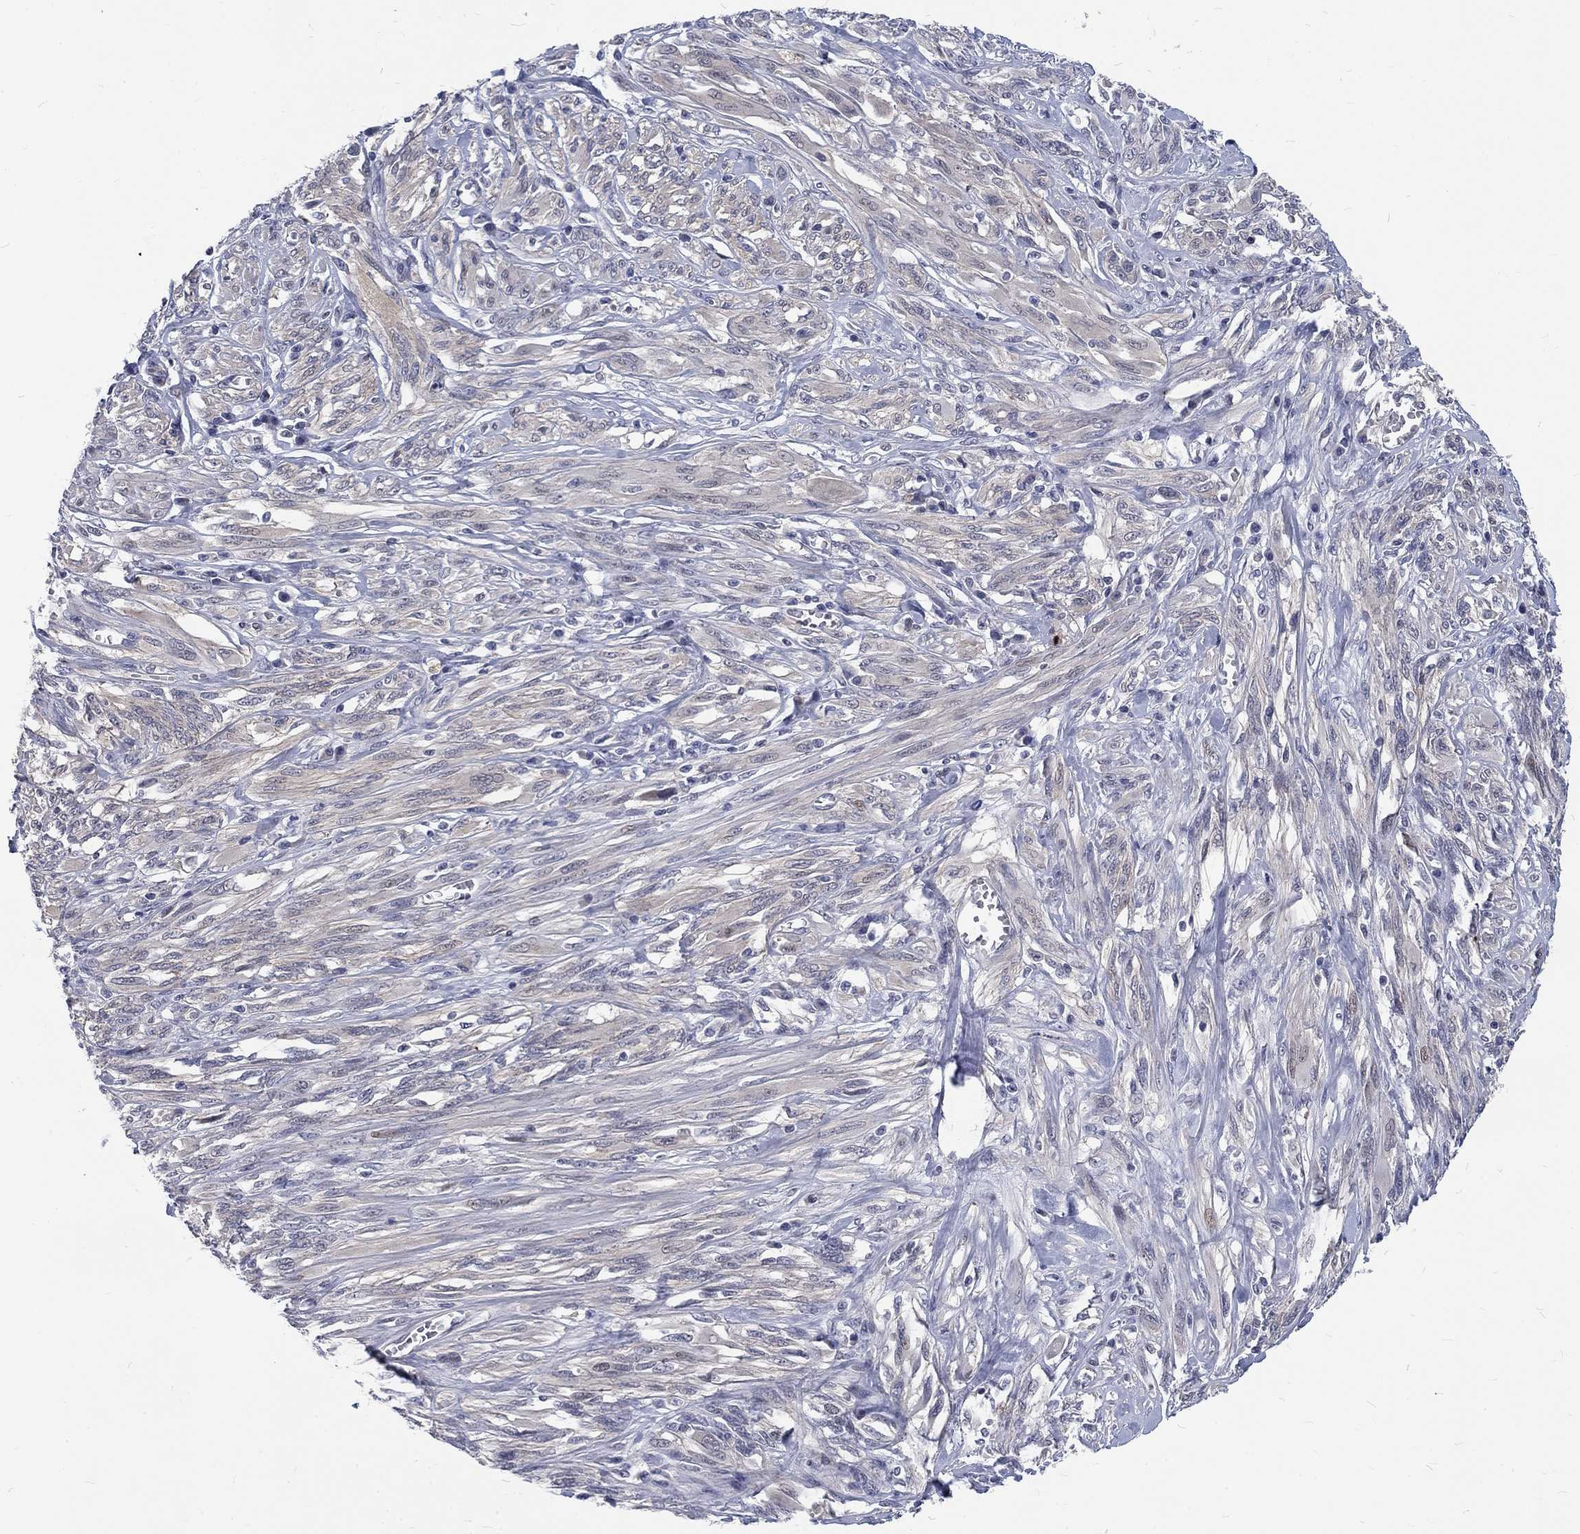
{"staining": {"intensity": "negative", "quantity": "none", "location": "none"}, "tissue": "melanoma", "cell_type": "Tumor cells", "image_type": "cancer", "snomed": [{"axis": "morphology", "description": "Malignant melanoma, NOS"}, {"axis": "topography", "description": "Skin"}], "caption": "Immunohistochemistry (IHC) image of neoplastic tissue: human malignant melanoma stained with DAB reveals no significant protein positivity in tumor cells.", "gene": "PHKA1", "patient": {"sex": "female", "age": 91}}